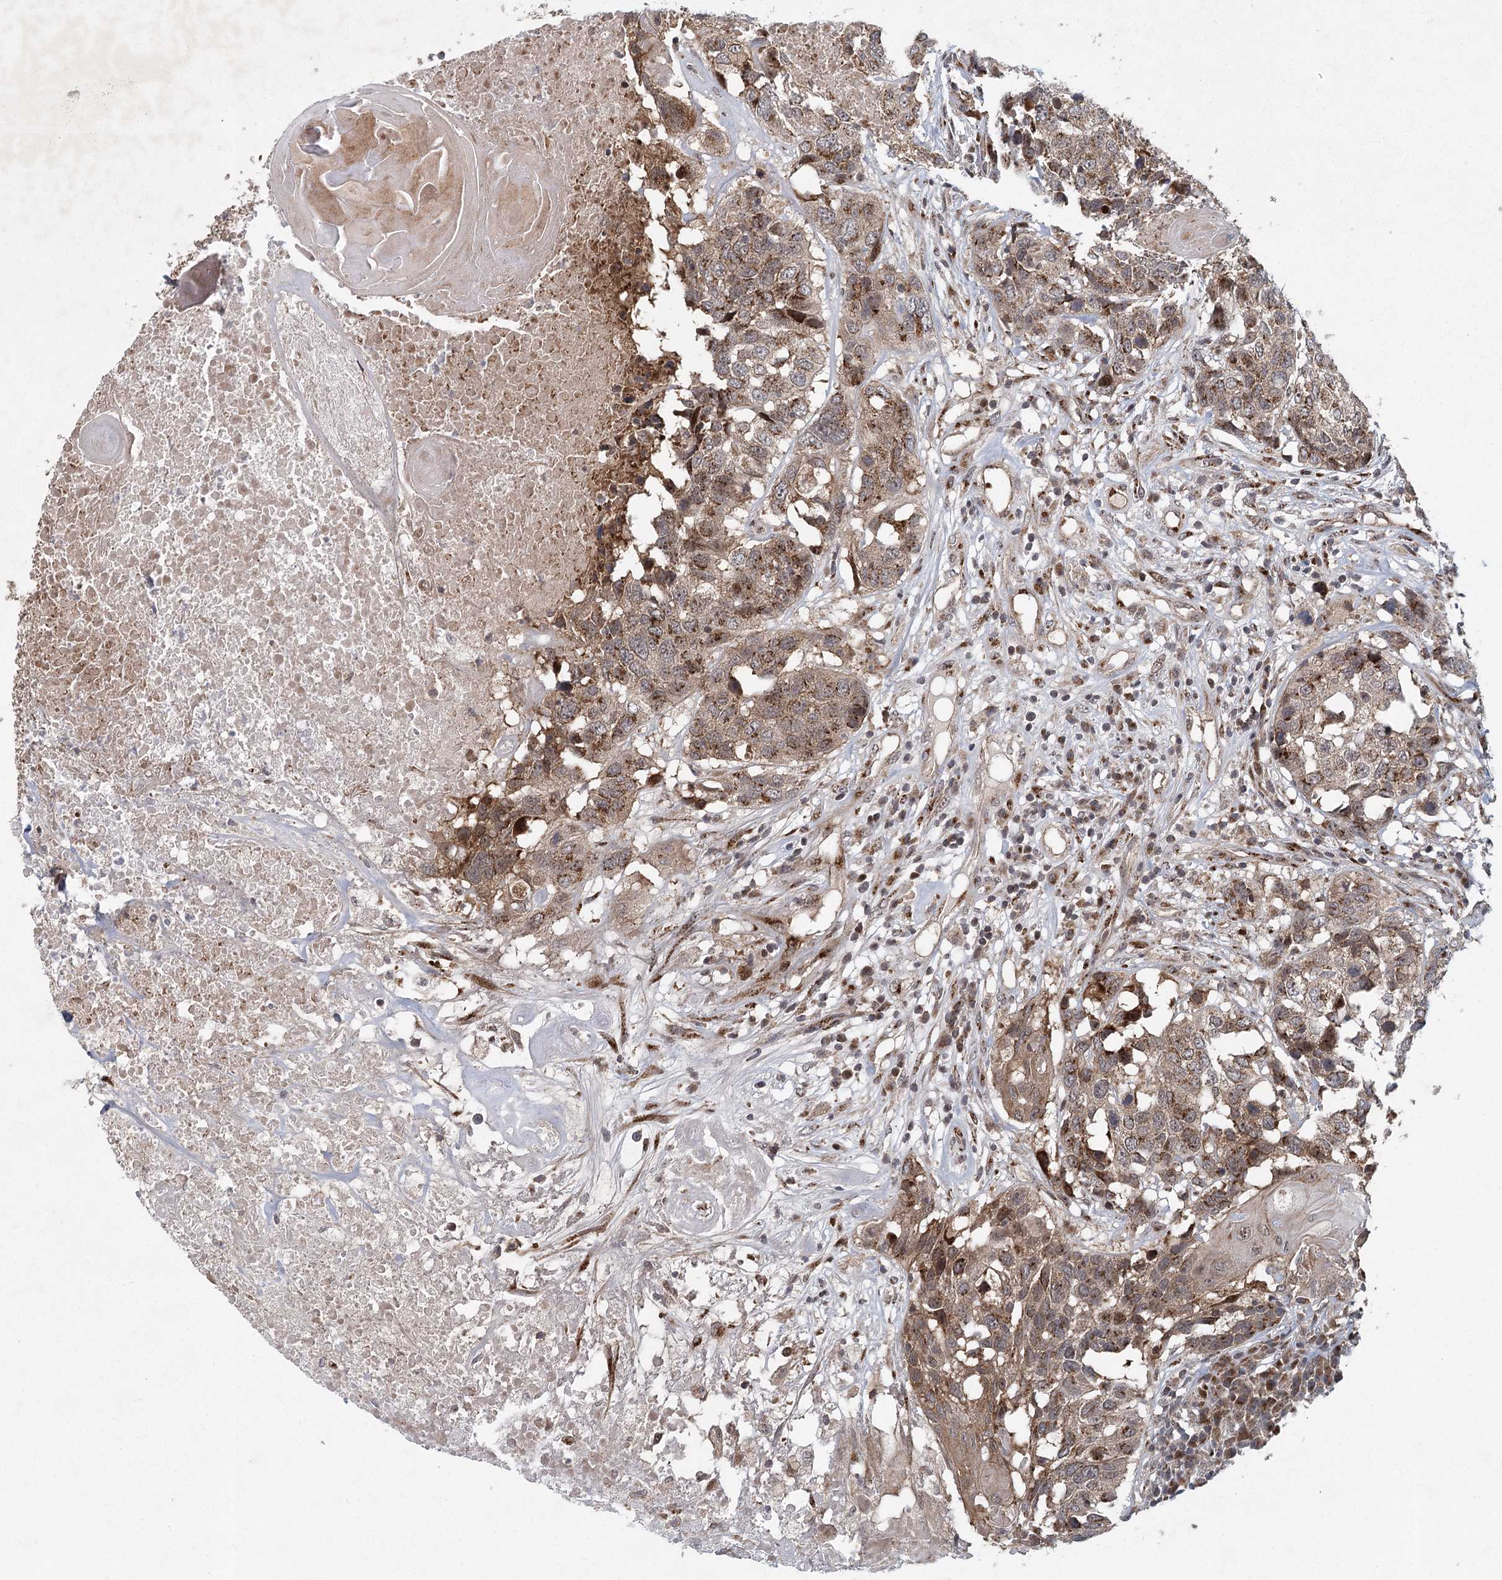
{"staining": {"intensity": "moderate", "quantity": ">75%", "location": "cytoplasmic/membranous,nuclear"}, "tissue": "head and neck cancer", "cell_type": "Tumor cells", "image_type": "cancer", "snomed": [{"axis": "morphology", "description": "Squamous cell carcinoma, NOS"}, {"axis": "topography", "description": "Head-Neck"}], "caption": "Protein staining displays moderate cytoplasmic/membranous and nuclear expression in about >75% of tumor cells in head and neck cancer (squamous cell carcinoma).", "gene": "IFT46", "patient": {"sex": "male", "age": 66}}